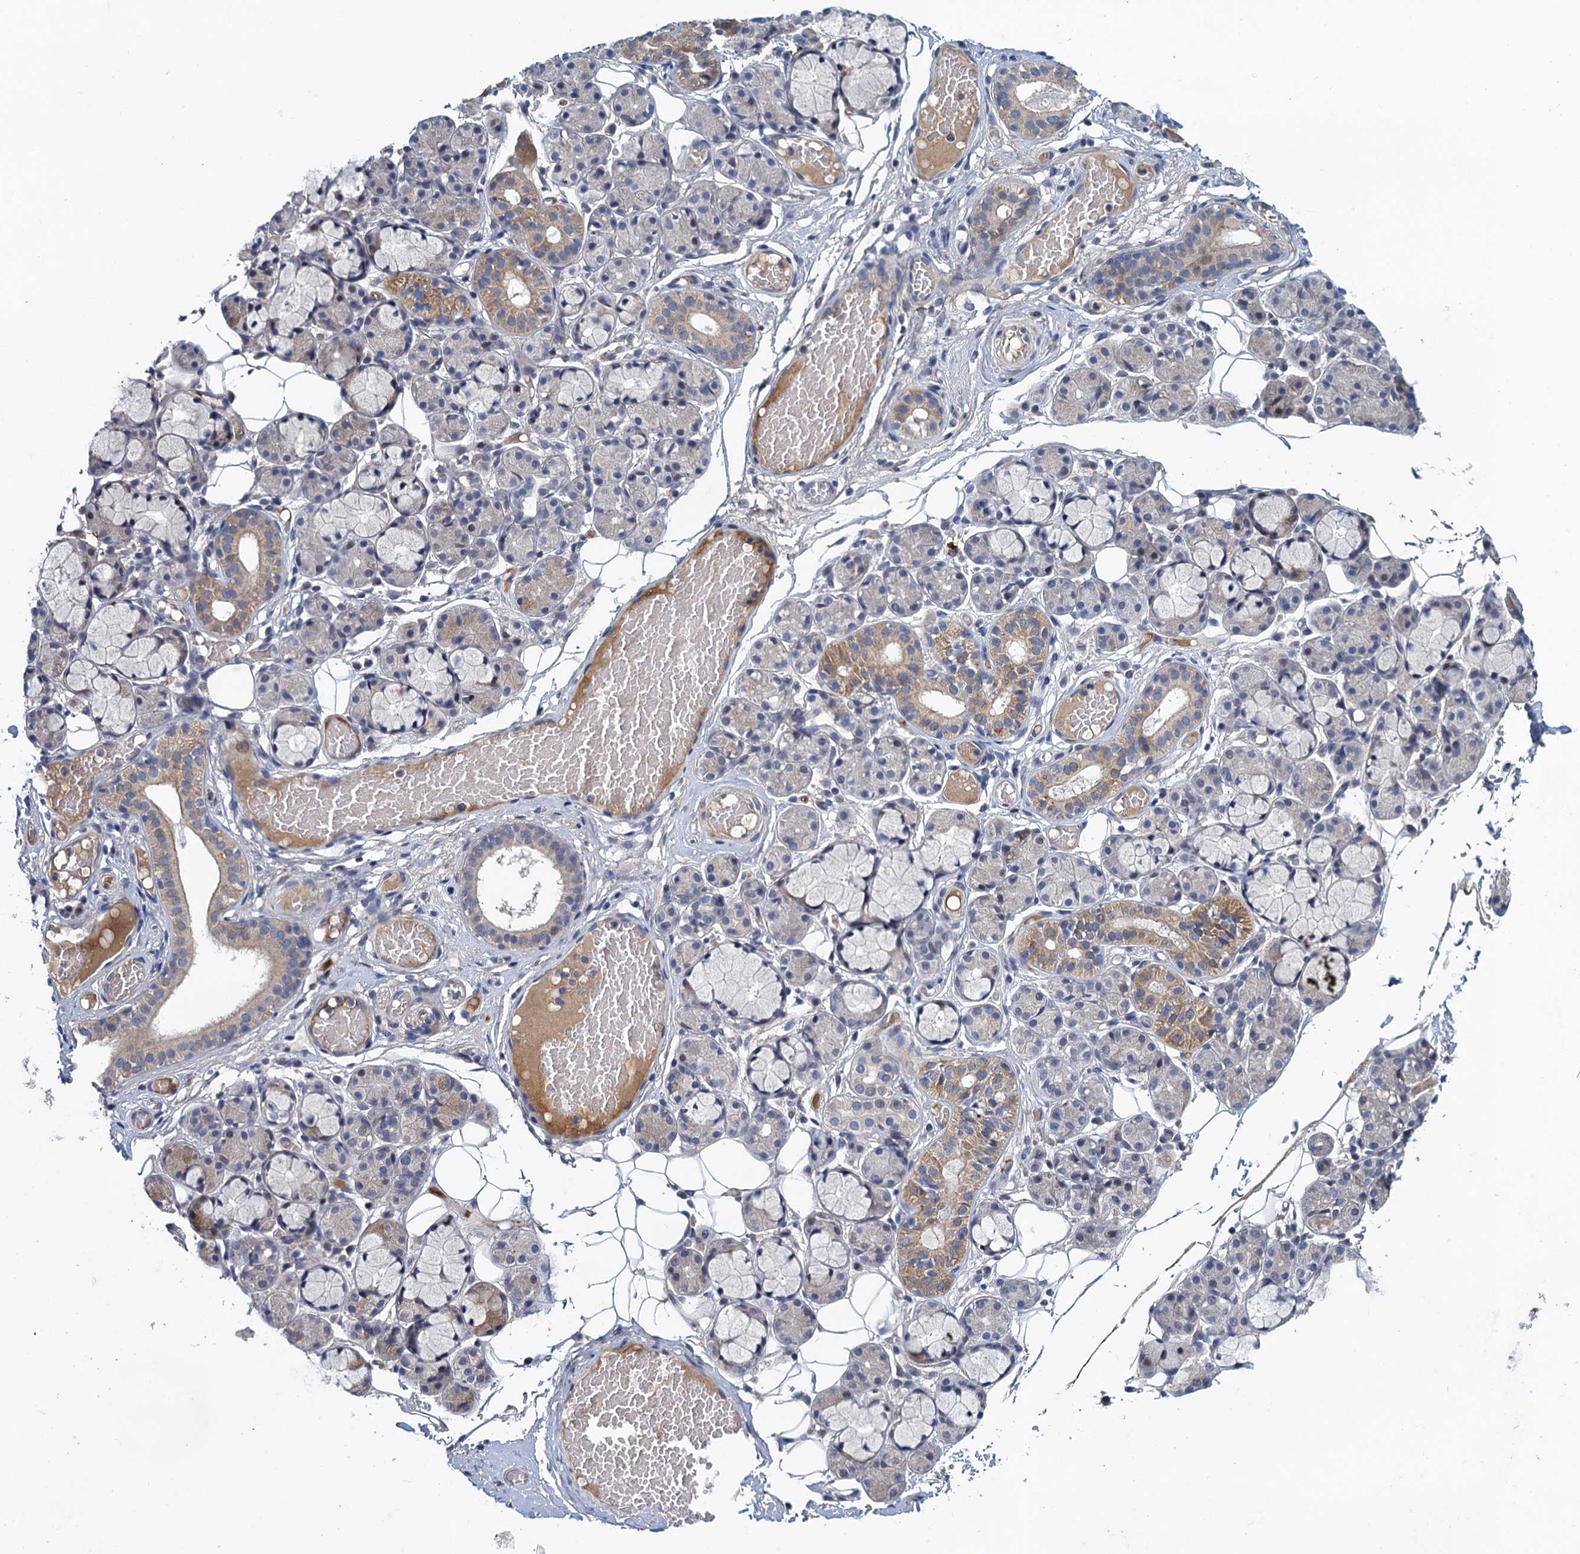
{"staining": {"intensity": "moderate", "quantity": "<25%", "location": "cytoplasmic/membranous"}, "tissue": "salivary gland", "cell_type": "Glandular cells", "image_type": "normal", "snomed": [{"axis": "morphology", "description": "Normal tissue, NOS"}, {"axis": "topography", "description": "Salivary gland"}], "caption": "A low amount of moderate cytoplasmic/membranous positivity is seen in approximately <25% of glandular cells in benign salivary gland.", "gene": "MDM1", "patient": {"sex": "male", "age": 63}}